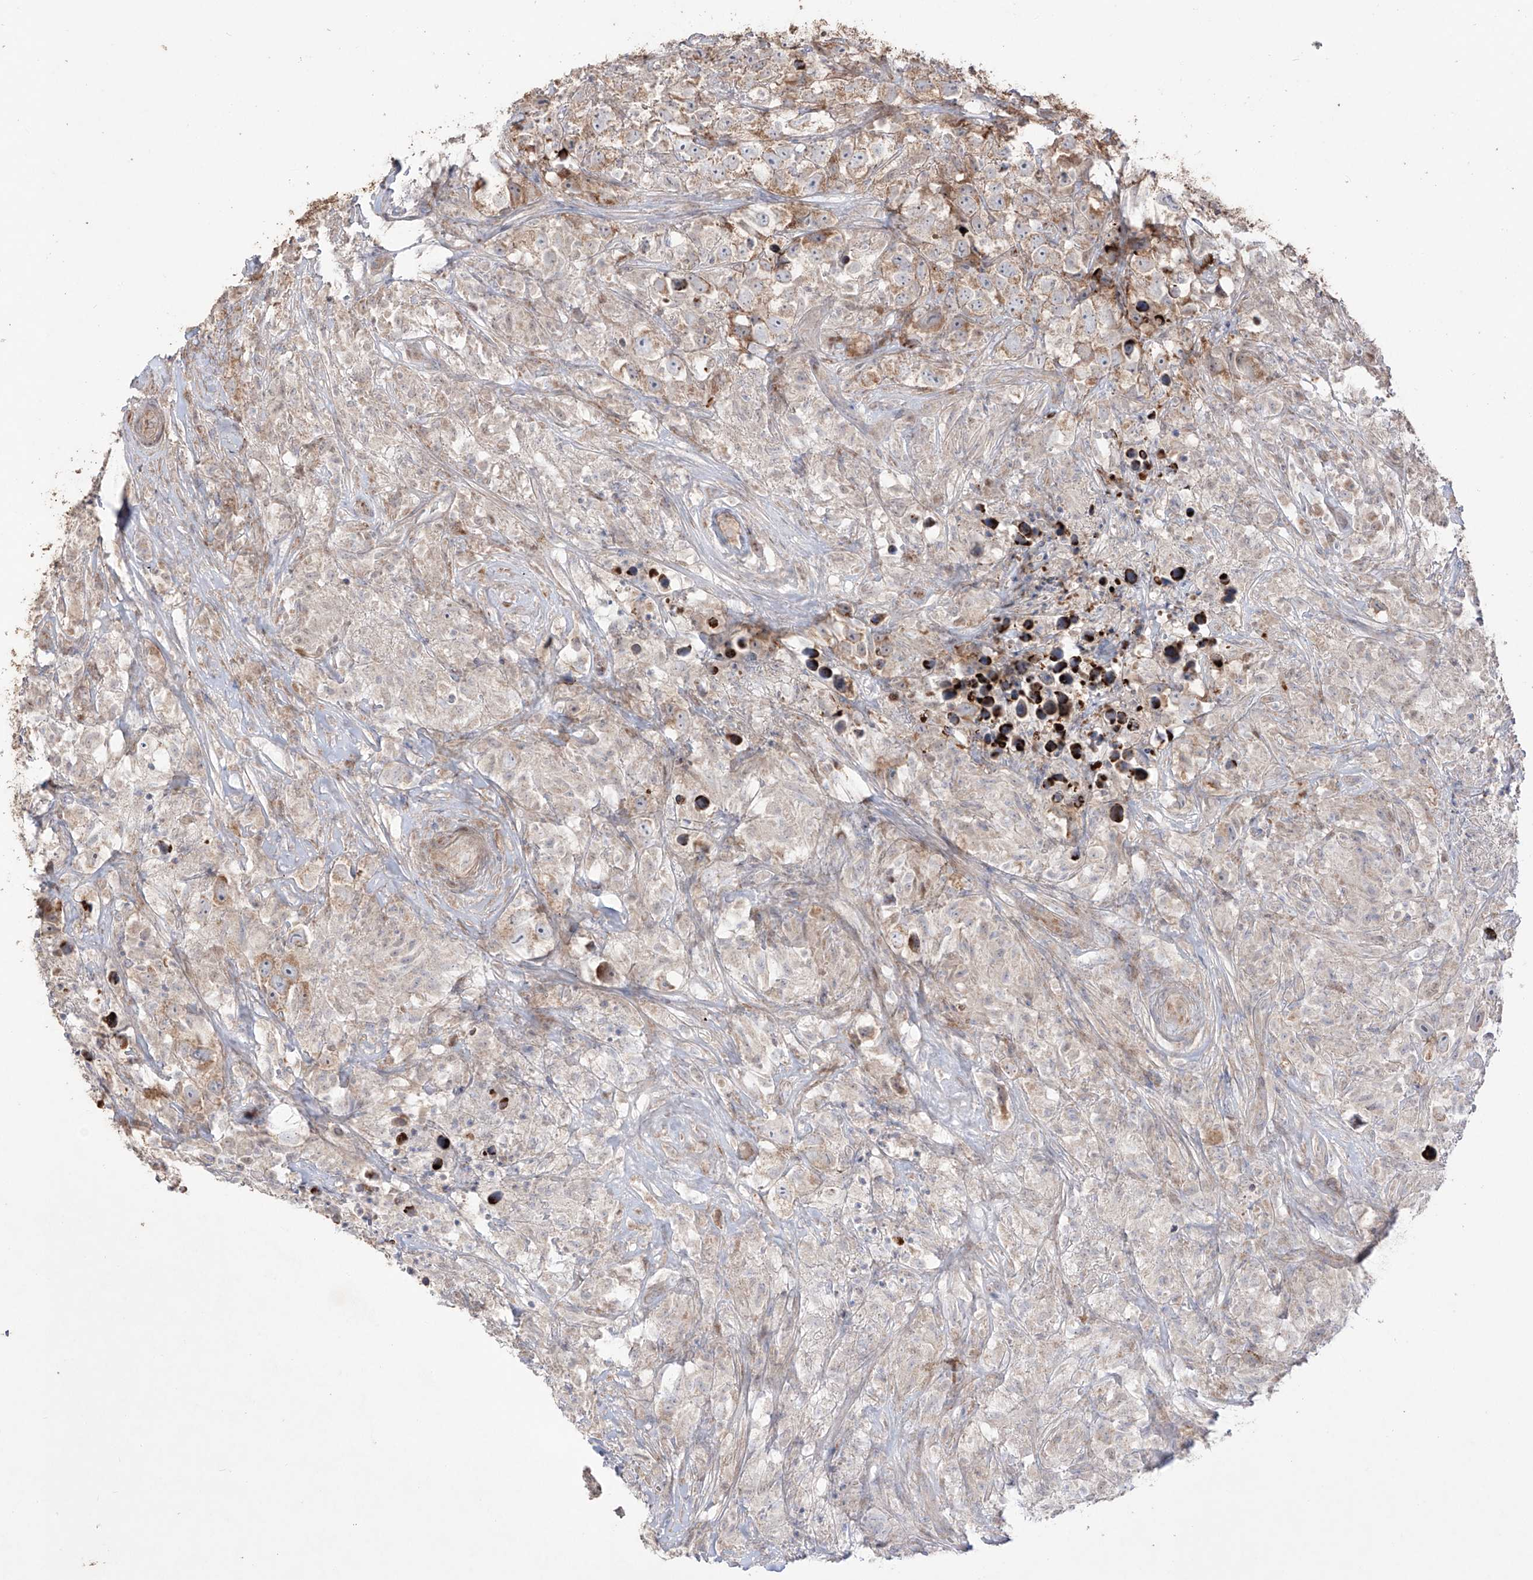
{"staining": {"intensity": "moderate", "quantity": "<25%", "location": "cytoplasmic/membranous"}, "tissue": "testis cancer", "cell_type": "Tumor cells", "image_type": "cancer", "snomed": [{"axis": "morphology", "description": "Seminoma, NOS"}, {"axis": "topography", "description": "Testis"}], "caption": "Immunohistochemistry (IHC) of human testis cancer (seminoma) demonstrates low levels of moderate cytoplasmic/membranous expression in about <25% of tumor cells.", "gene": "YKT6", "patient": {"sex": "male", "age": 49}}